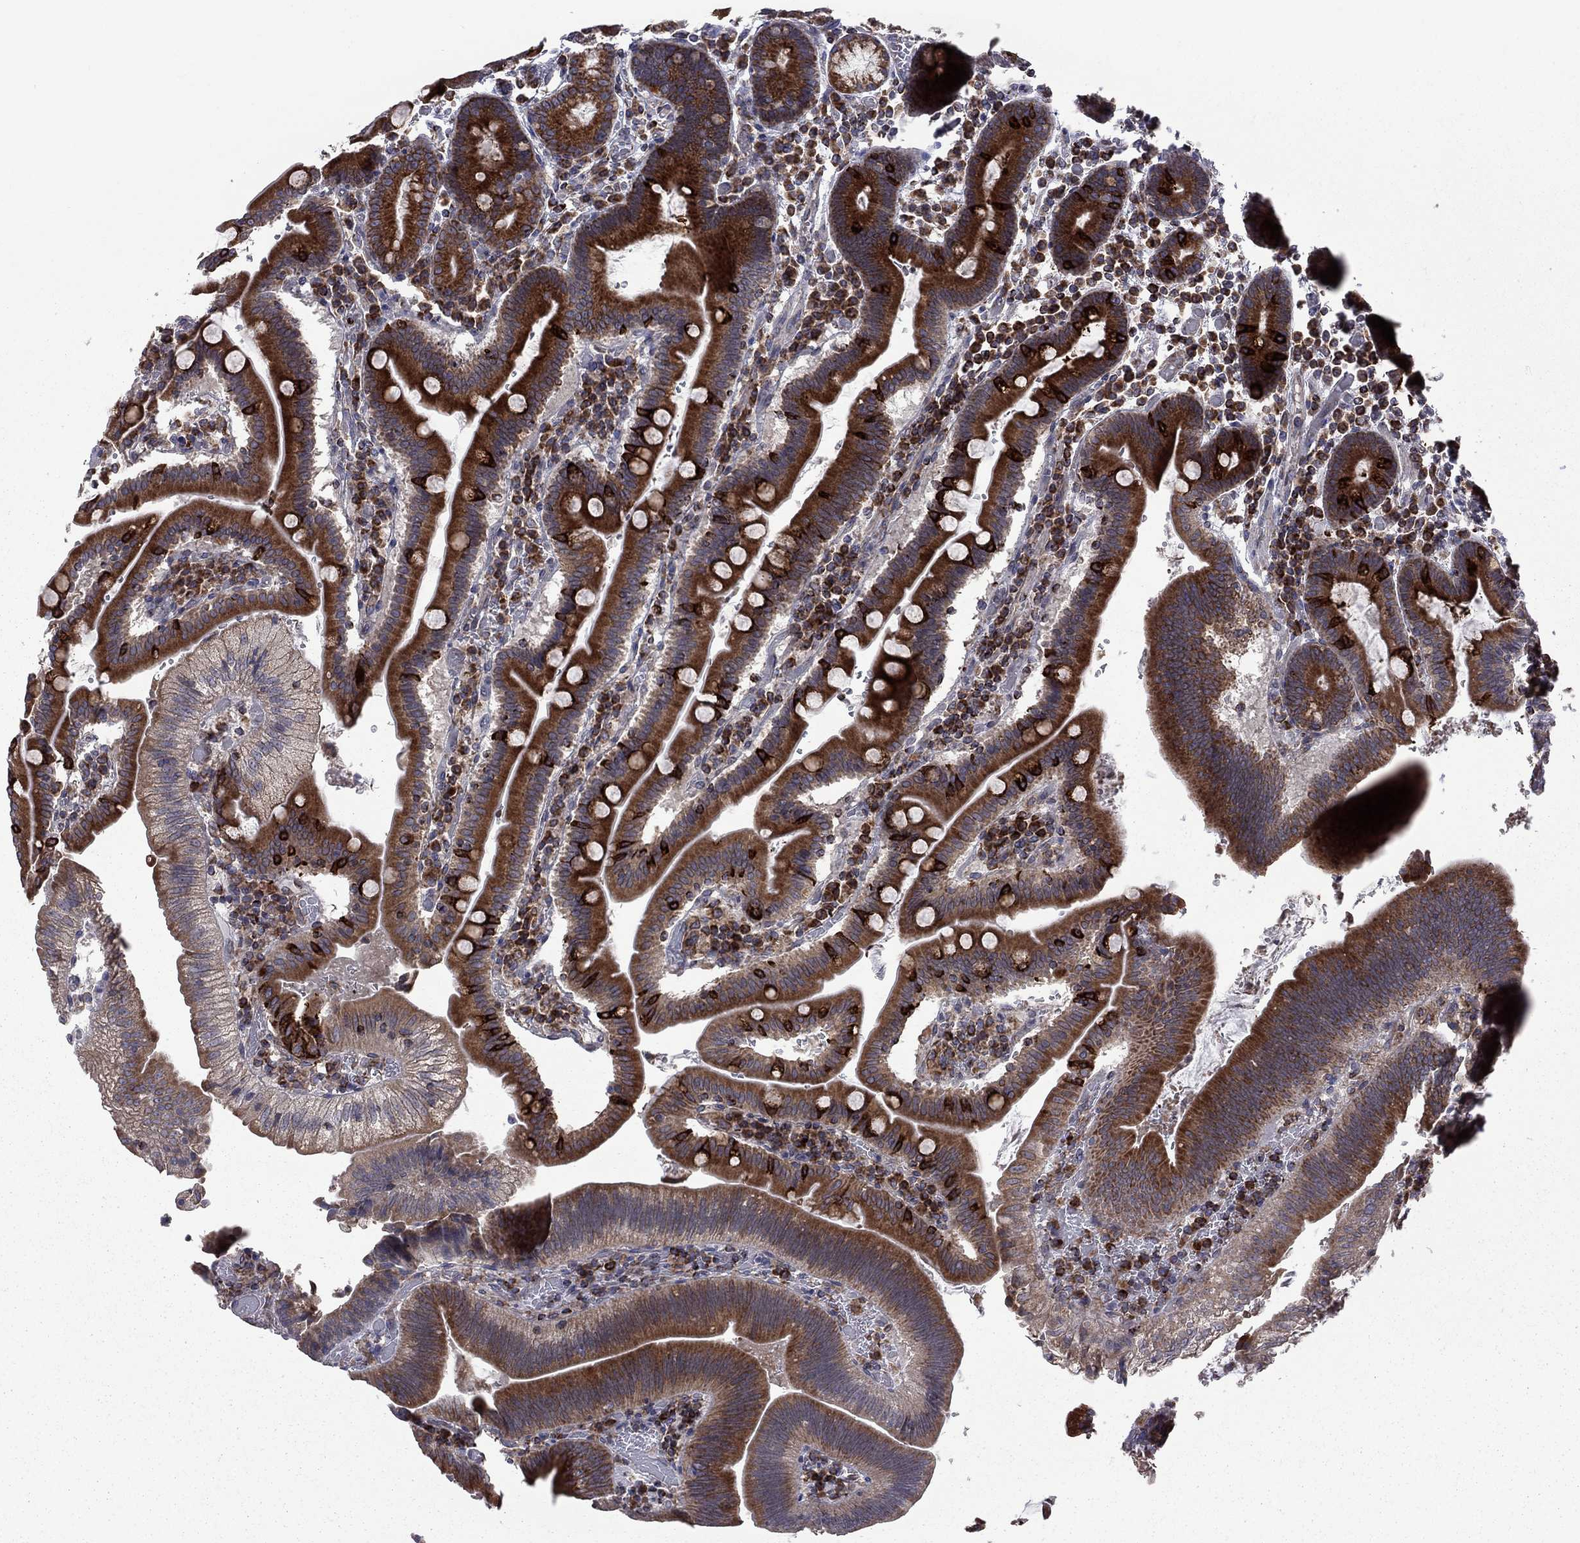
{"staining": {"intensity": "strong", "quantity": "<25%", "location": "cytoplasmic/membranous"}, "tissue": "duodenum", "cell_type": "Glandular cells", "image_type": "normal", "snomed": [{"axis": "morphology", "description": "Normal tissue, NOS"}, {"axis": "topography", "description": "Duodenum"}], "caption": "This is a photomicrograph of IHC staining of normal duodenum, which shows strong expression in the cytoplasmic/membranous of glandular cells.", "gene": "CLPTM1", "patient": {"sex": "female", "age": 62}}